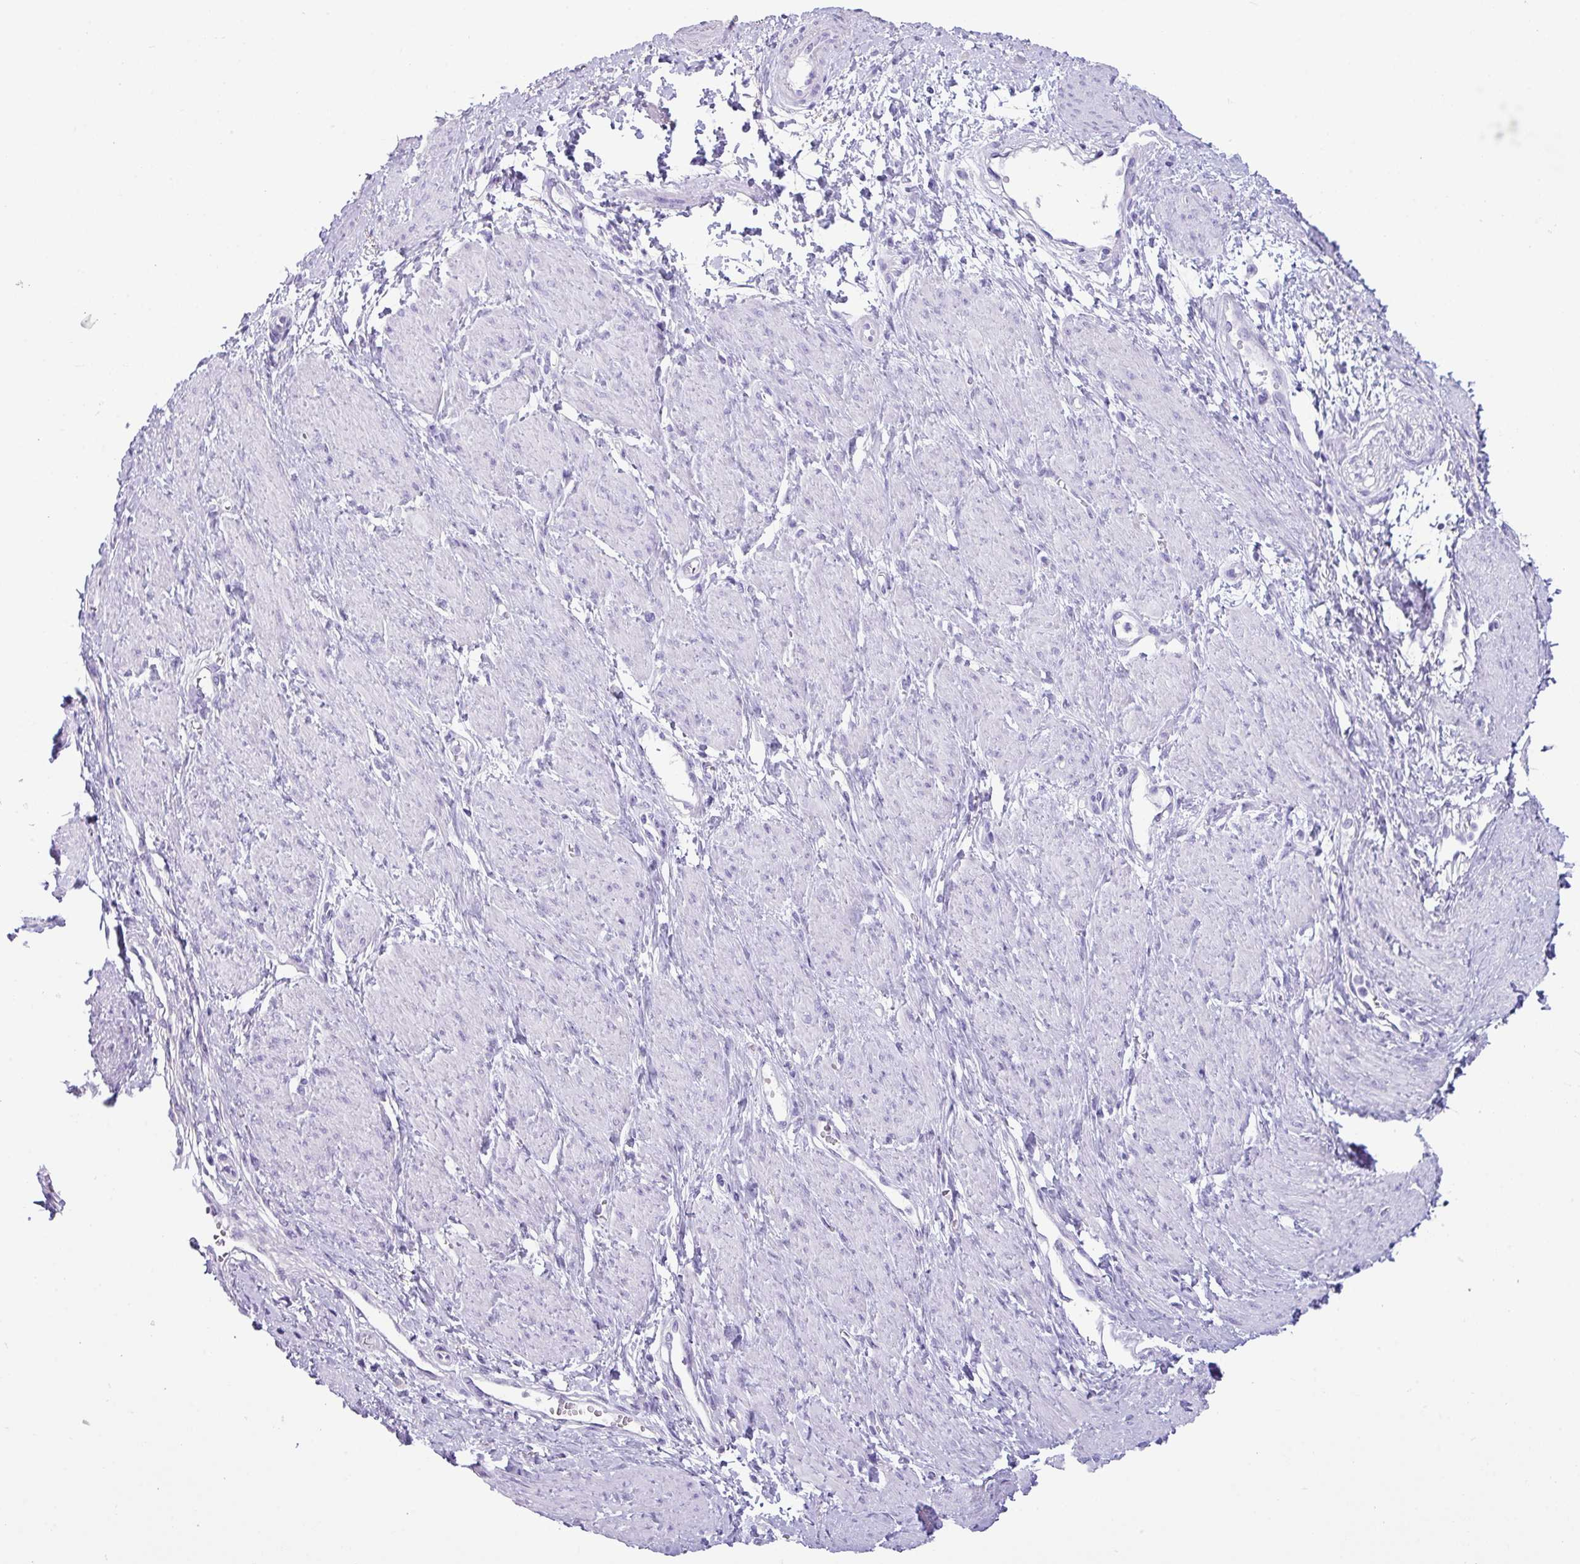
{"staining": {"intensity": "negative", "quantity": "none", "location": "none"}, "tissue": "smooth muscle", "cell_type": "Smooth muscle cells", "image_type": "normal", "snomed": [{"axis": "morphology", "description": "Normal tissue, NOS"}, {"axis": "topography", "description": "Smooth muscle"}, {"axis": "topography", "description": "Uterus"}], "caption": "An immunohistochemistry (IHC) photomicrograph of unremarkable smooth muscle is shown. There is no staining in smooth muscle cells of smooth muscle.", "gene": "NCCRP1", "patient": {"sex": "female", "age": 39}}